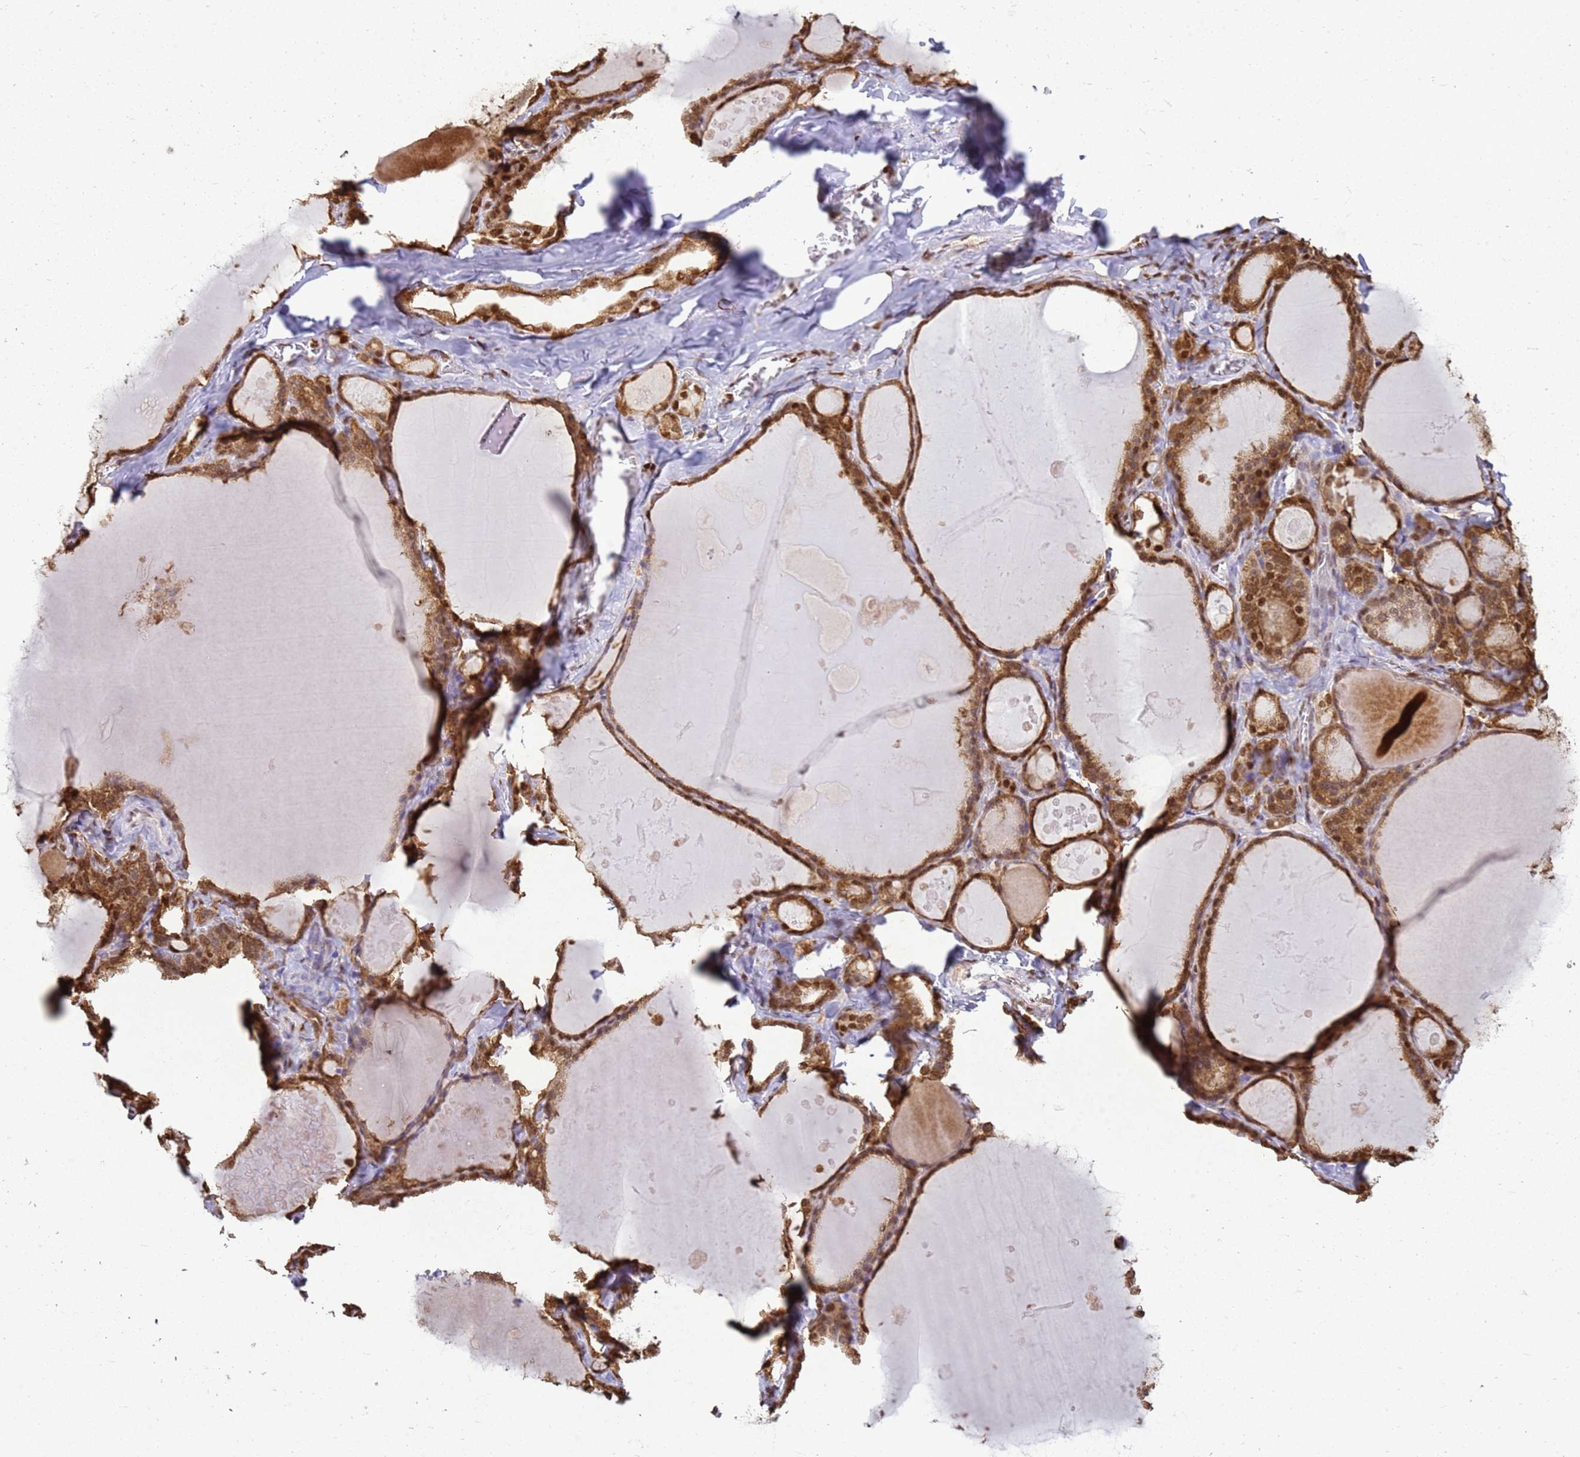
{"staining": {"intensity": "strong", "quantity": ">75%", "location": "cytoplasmic/membranous,nuclear"}, "tissue": "thyroid gland", "cell_type": "Glandular cells", "image_type": "normal", "snomed": [{"axis": "morphology", "description": "Normal tissue, NOS"}, {"axis": "topography", "description": "Thyroid gland"}], "caption": "A brown stain labels strong cytoplasmic/membranous,nuclear positivity of a protein in glandular cells of benign human thyroid gland. (DAB IHC, brown staining for protein, blue staining for nuclei).", "gene": "APEX1", "patient": {"sex": "male", "age": 56}}